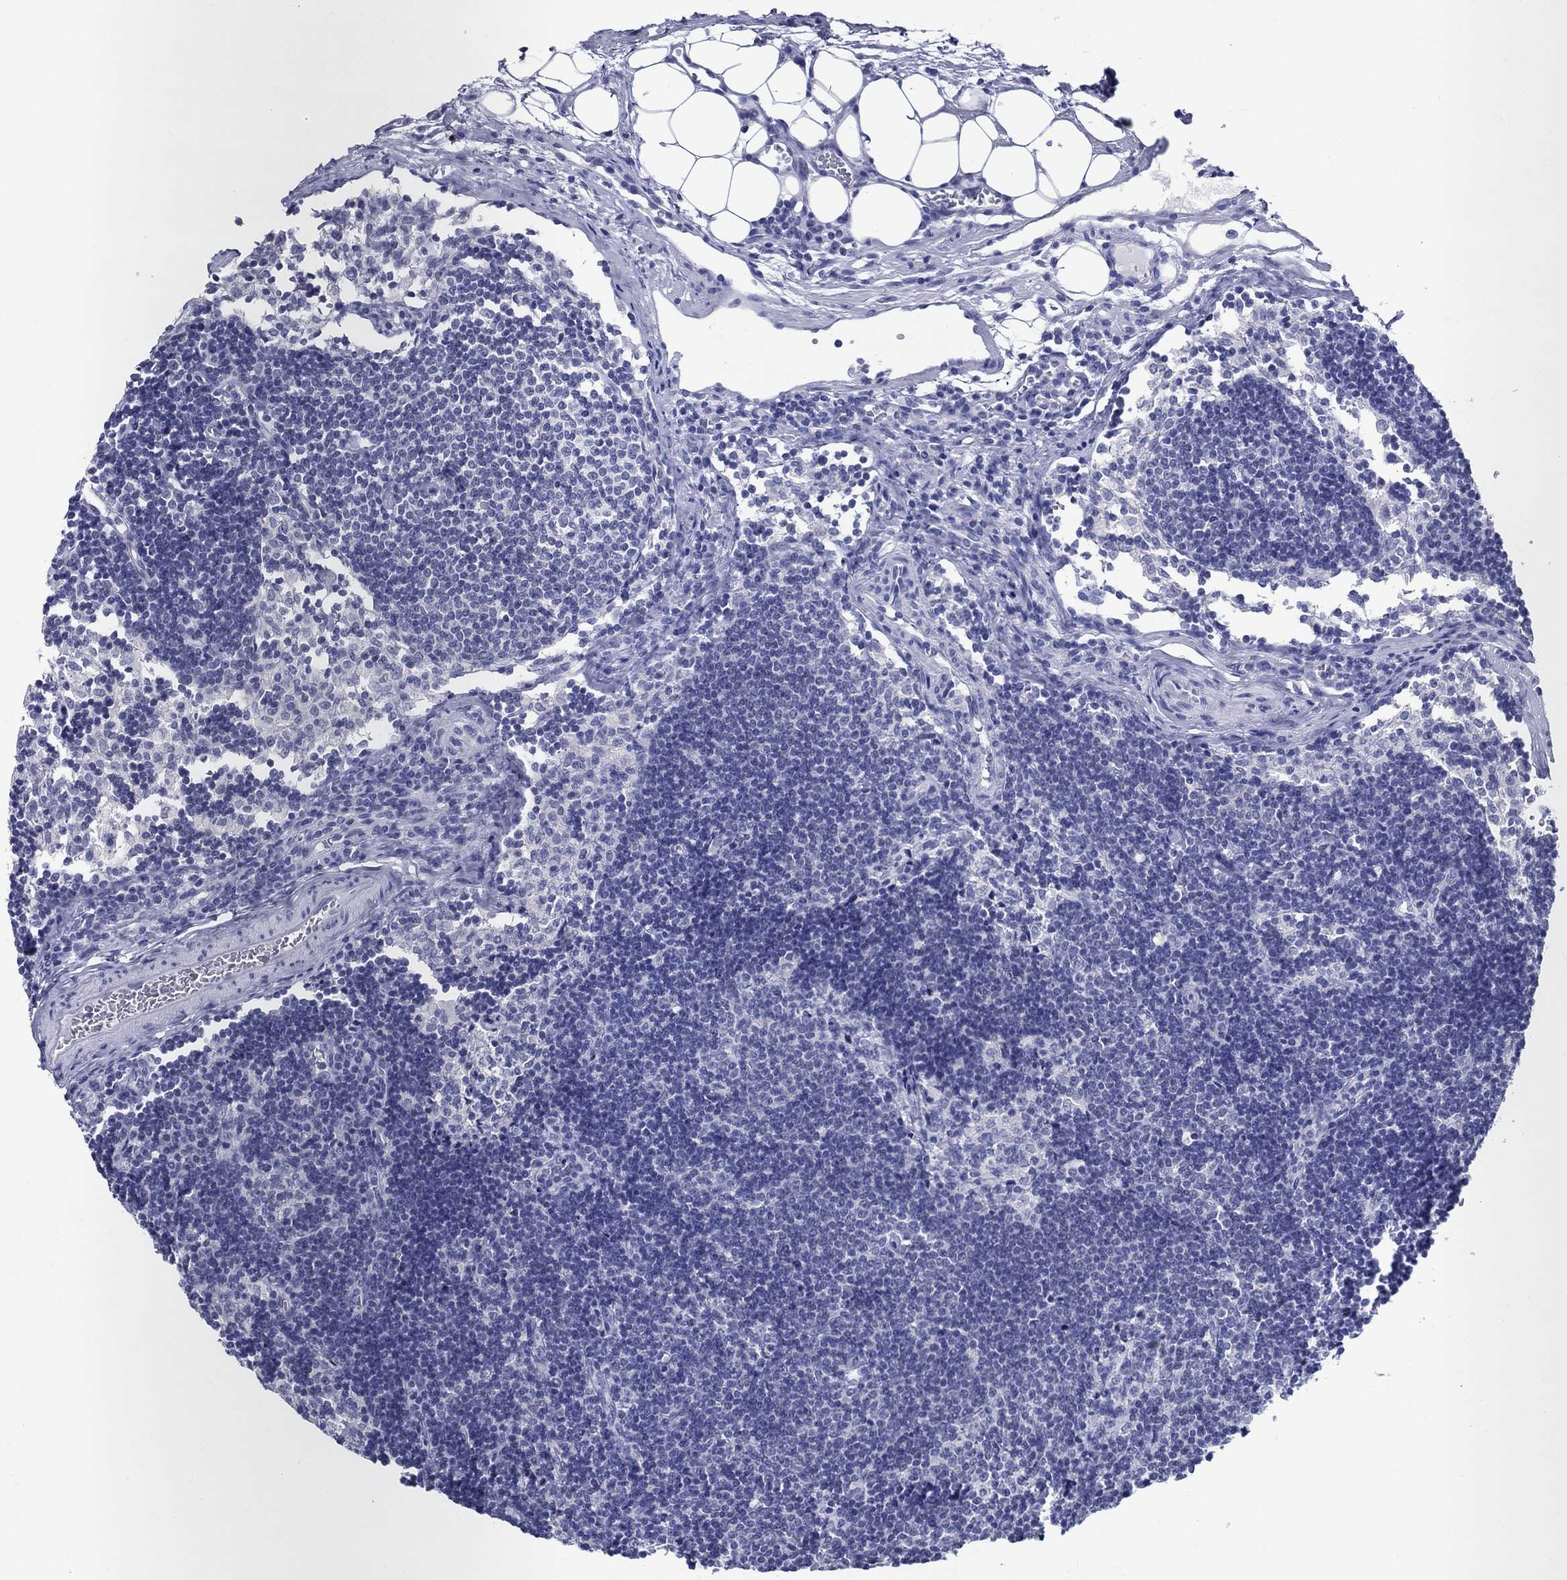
{"staining": {"intensity": "negative", "quantity": "none", "location": "none"}, "tissue": "lymph node", "cell_type": "Germinal center cells", "image_type": "normal", "snomed": [{"axis": "morphology", "description": "Normal tissue, NOS"}, {"axis": "topography", "description": "Lymph node"}], "caption": "The photomicrograph demonstrates no significant positivity in germinal center cells of lymph node. (Stains: DAB immunohistochemistry with hematoxylin counter stain, Microscopy: brightfield microscopy at high magnification).", "gene": "BSPRY", "patient": {"sex": "female", "age": 34}}